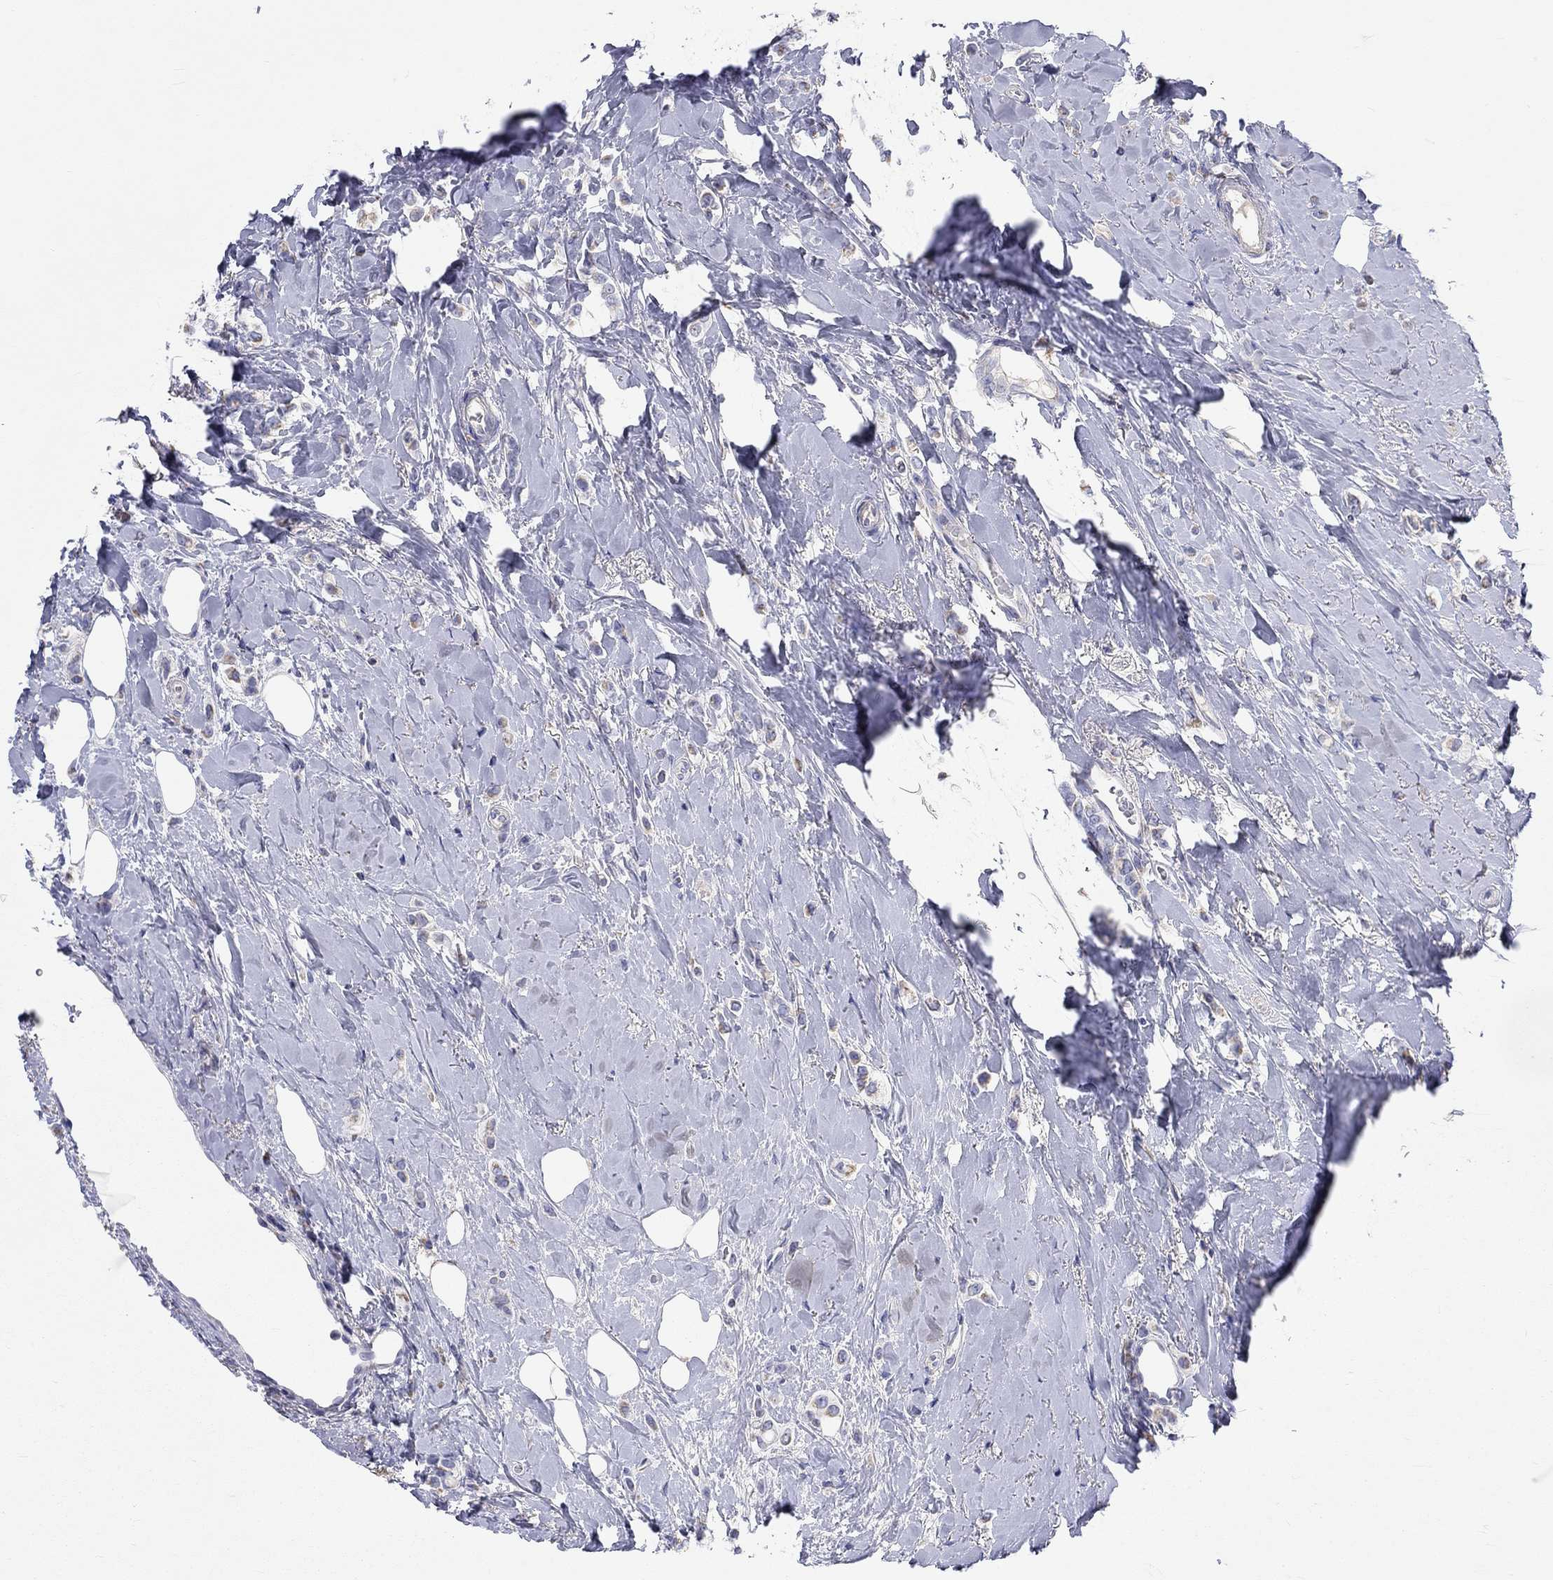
{"staining": {"intensity": "moderate", "quantity": "25%-75%", "location": "cytoplasmic/membranous"}, "tissue": "breast cancer", "cell_type": "Tumor cells", "image_type": "cancer", "snomed": [{"axis": "morphology", "description": "Lobular carcinoma"}, {"axis": "topography", "description": "Breast"}], "caption": "A histopathology image of human breast cancer (lobular carcinoma) stained for a protein shows moderate cytoplasmic/membranous brown staining in tumor cells. (DAB = brown stain, brightfield microscopy at high magnification).", "gene": "RCAN1", "patient": {"sex": "female", "age": 66}}